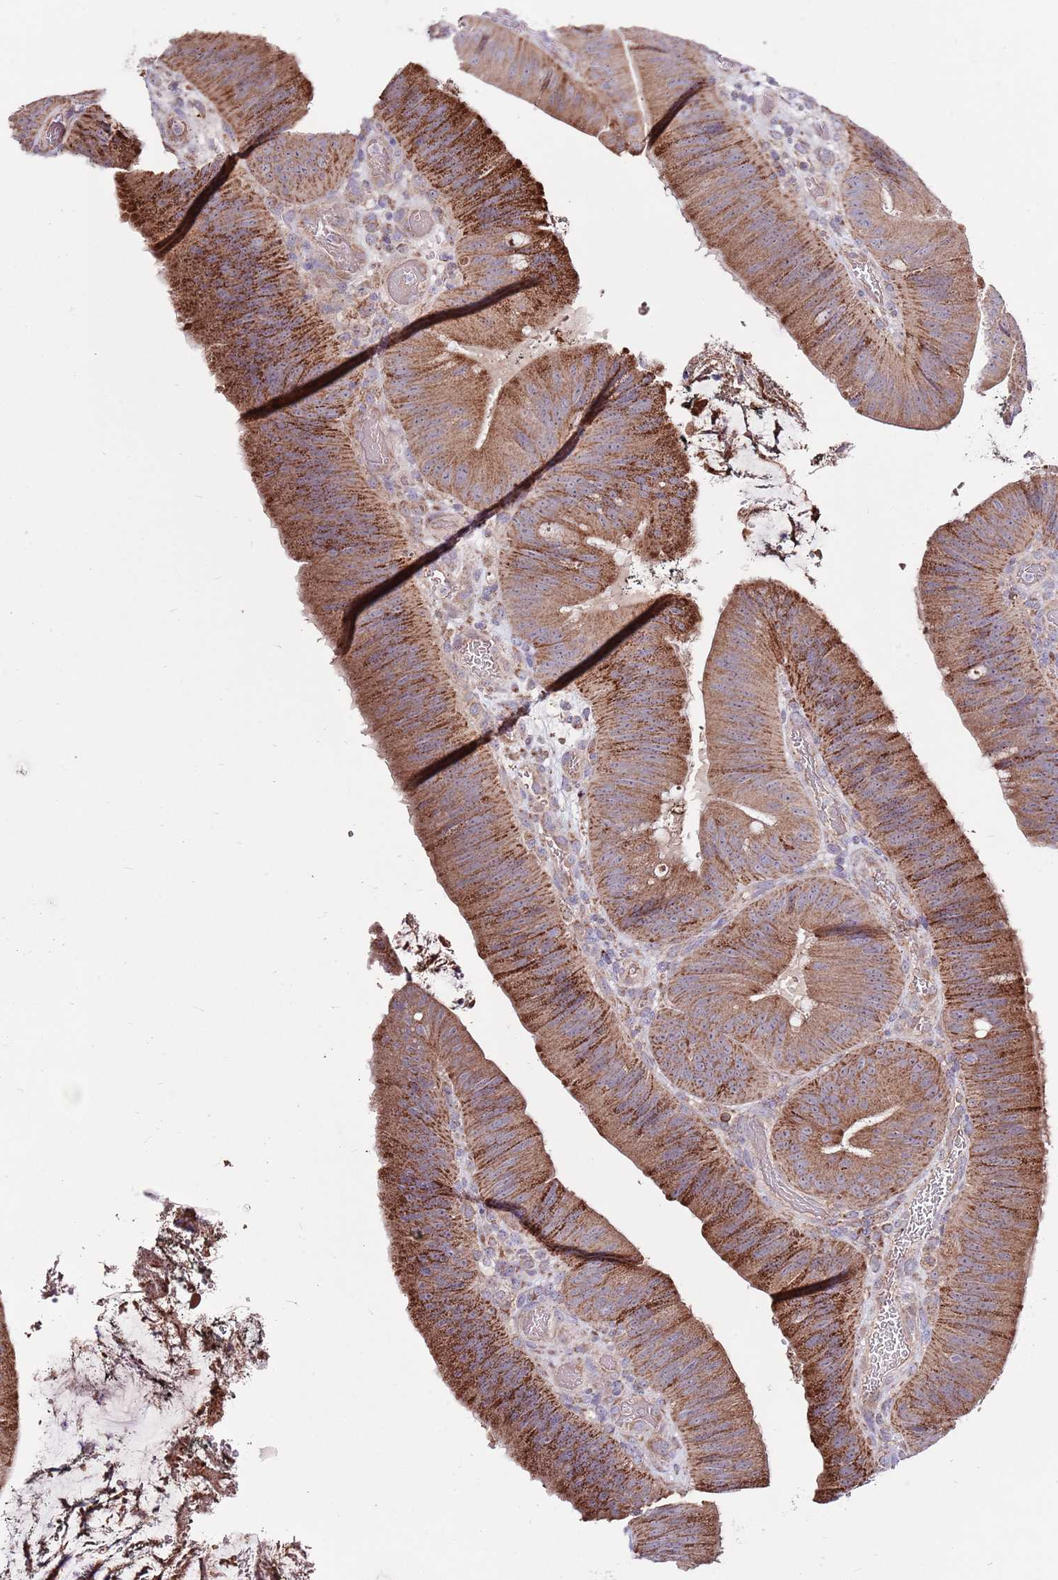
{"staining": {"intensity": "moderate", "quantity": ">75%", "location": "cytoplasmic/membranous"}, "tissue": "colorectal cancer", "cell_type": "Tumor cells", "image_type": "cancer", "snomed": [{"axis": "morphology", "description": "Adenocarcinoma, NOS"}, {"axis": "topography", "description": "Colon"}], "caption": "Protein expression analysis of human colorectal adenocarcinoma reveals moderate cytoplasmic/membranous positivity in approximately >75% of tumor cells.", "gene": "SMG1", "patient": {"sex": "female", "age": 43}}